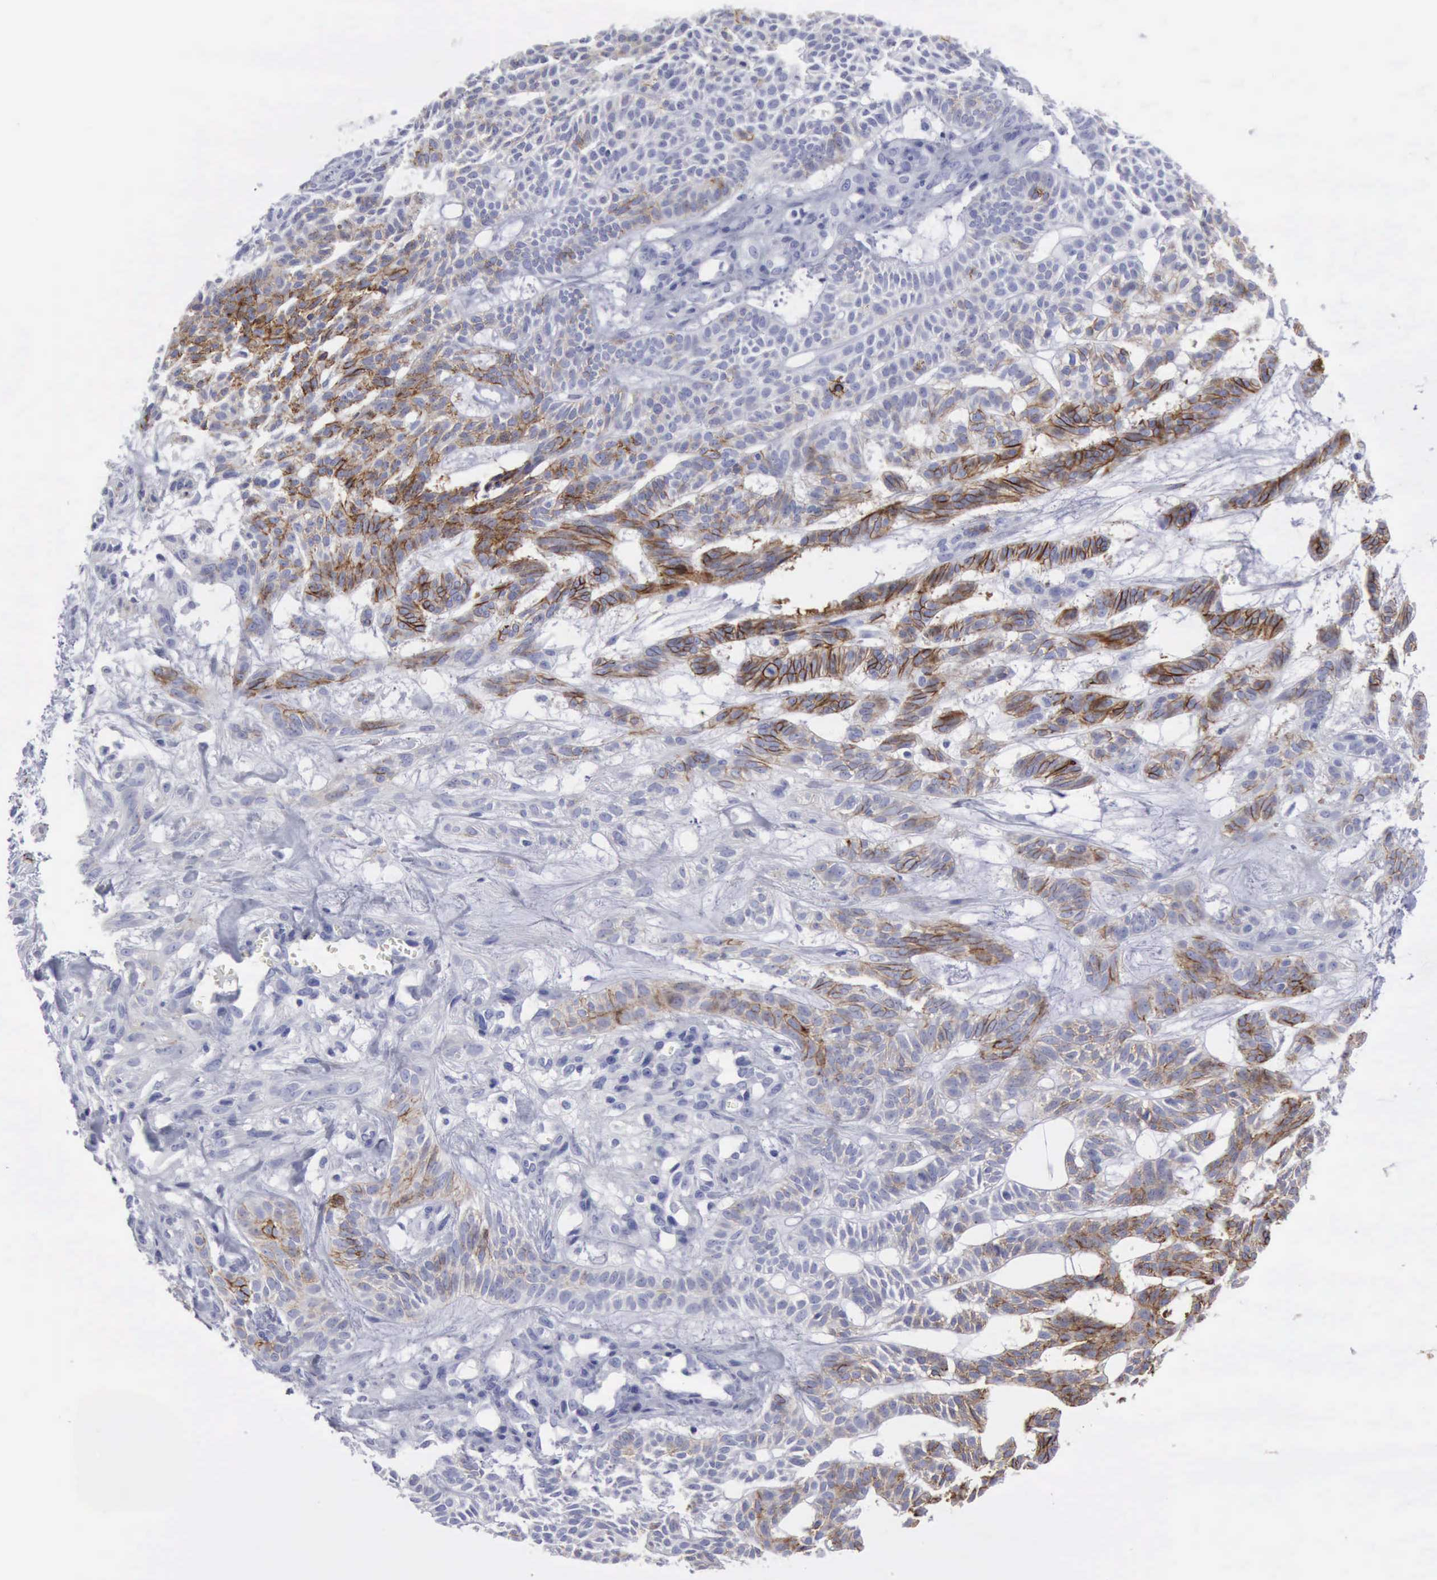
{"staining": {"intensity": "strong", "quantity": "25%-75%", "location": "cytoplasmic/membranous"}, "tissue": "skin cancer", "cell_type": "Tumor cells", "image_type": "cancer", "snomed": [{"axis": "morphology", "description": "Basal cell carcinoma"}, {"axis": "topography", "description": "Skin"}], "caption": "High-power microscopy captured an immunohistochemistry histopathology image of basal cell carcinoma (skin), revealing strong cytoplasmic/membranous staining in about 25%-75% of tumor cells.", "gene": "NCAM1", "patient": {"sex": "male", "age": 75}}